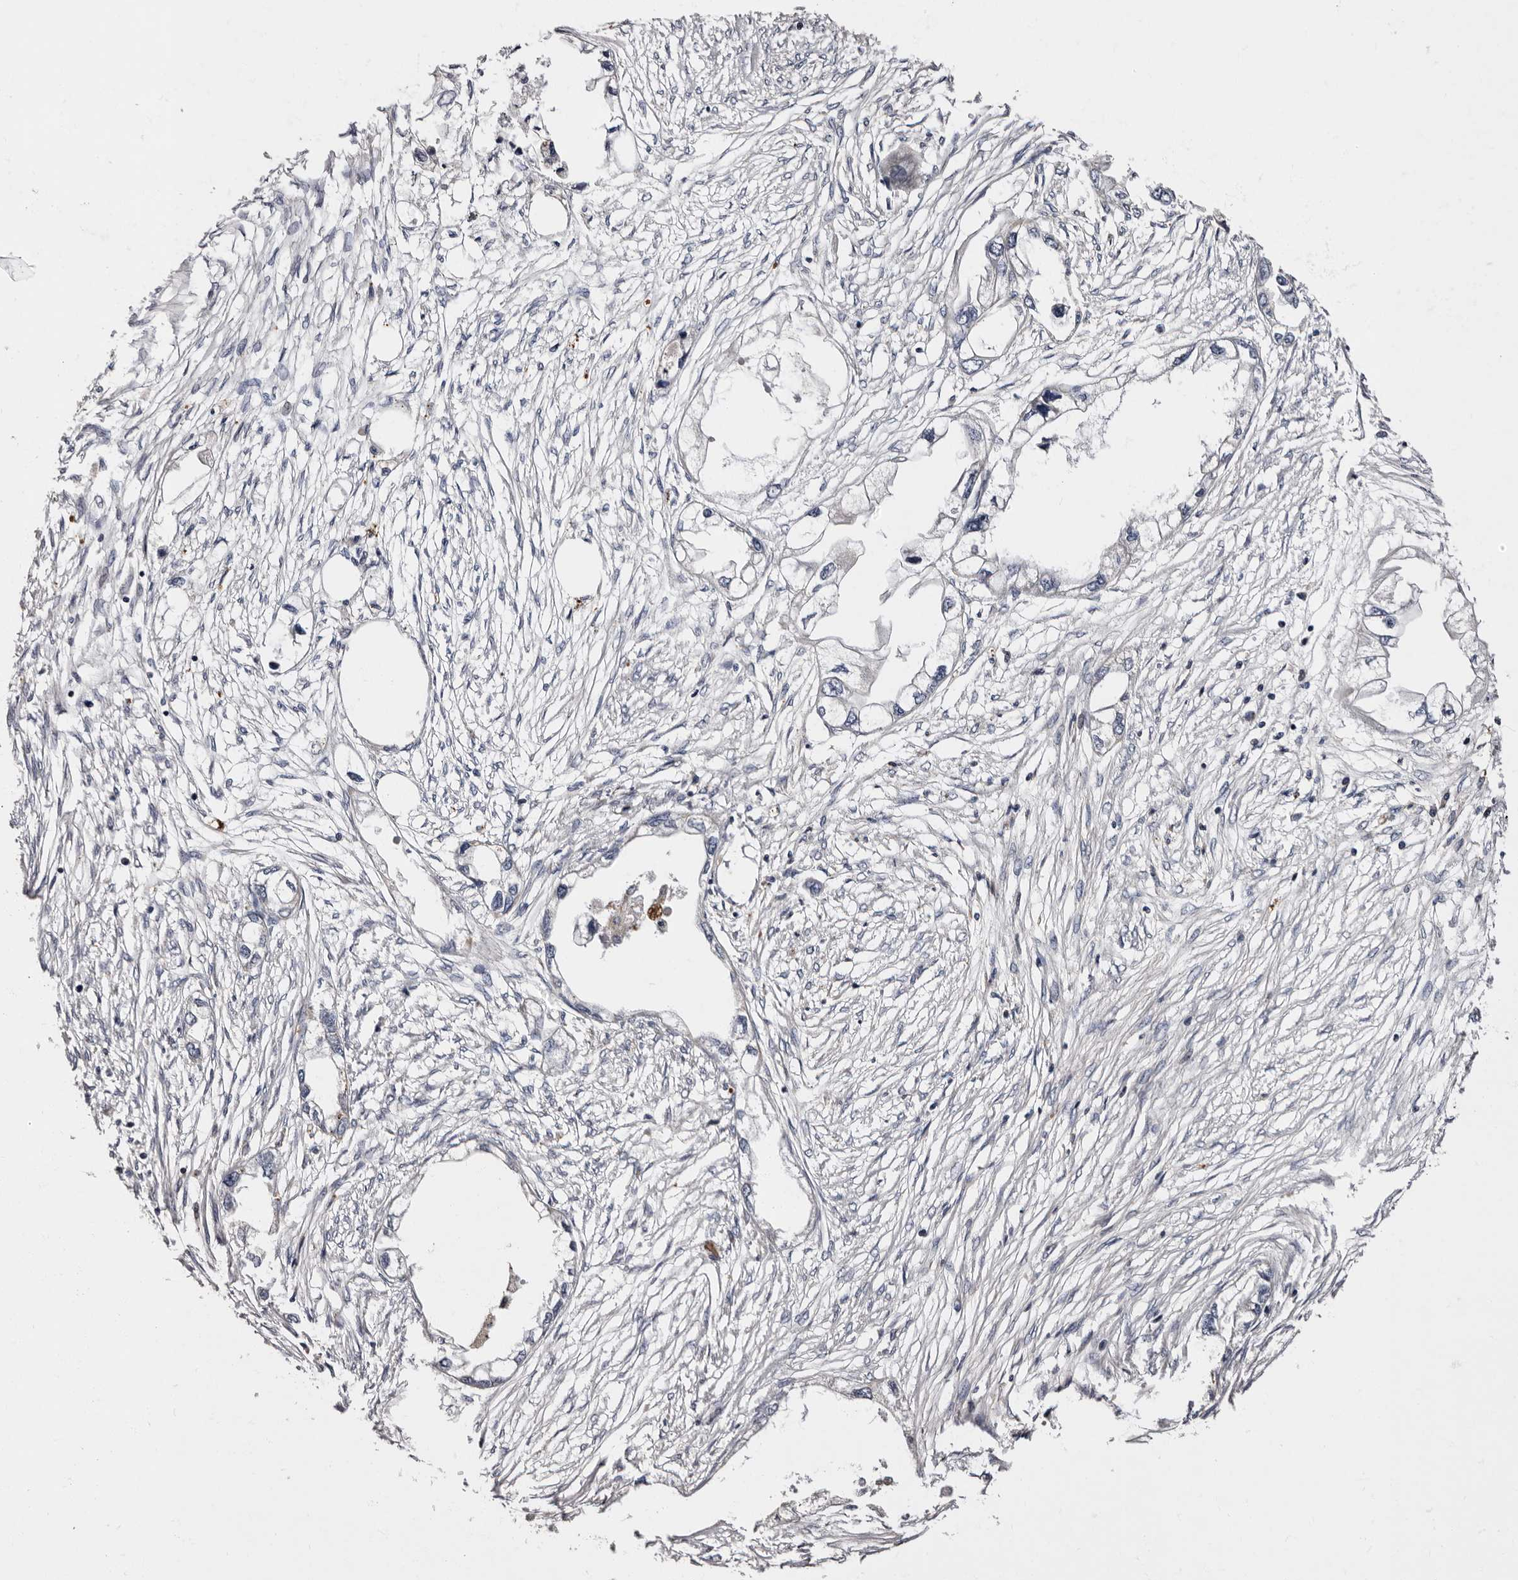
{"staining": {"intensity": "negative", "quantity": "none", "location": "none"}, "tissue": "endometrial cancer", "cell_type": "Tumor cells", "image_type": "cancer", "snomed": [{"axis": "morphology", "description": "Adenocarcinoma, NOS"}, {"axis": "morphology", "description": "Adenocarcinoma, metastatic, NOS"}, {"axis": "topography", "description": "Adipose tissue"}, {"axis": "topography", "description": "Endometrium"}], "caption": "Photomicrograph shows no significant protein staining in tumor cells of endometrial cancer (adenocarcinoma).", "gene": "ADCK5", "patient": {"sex": "female", "age": 67}}